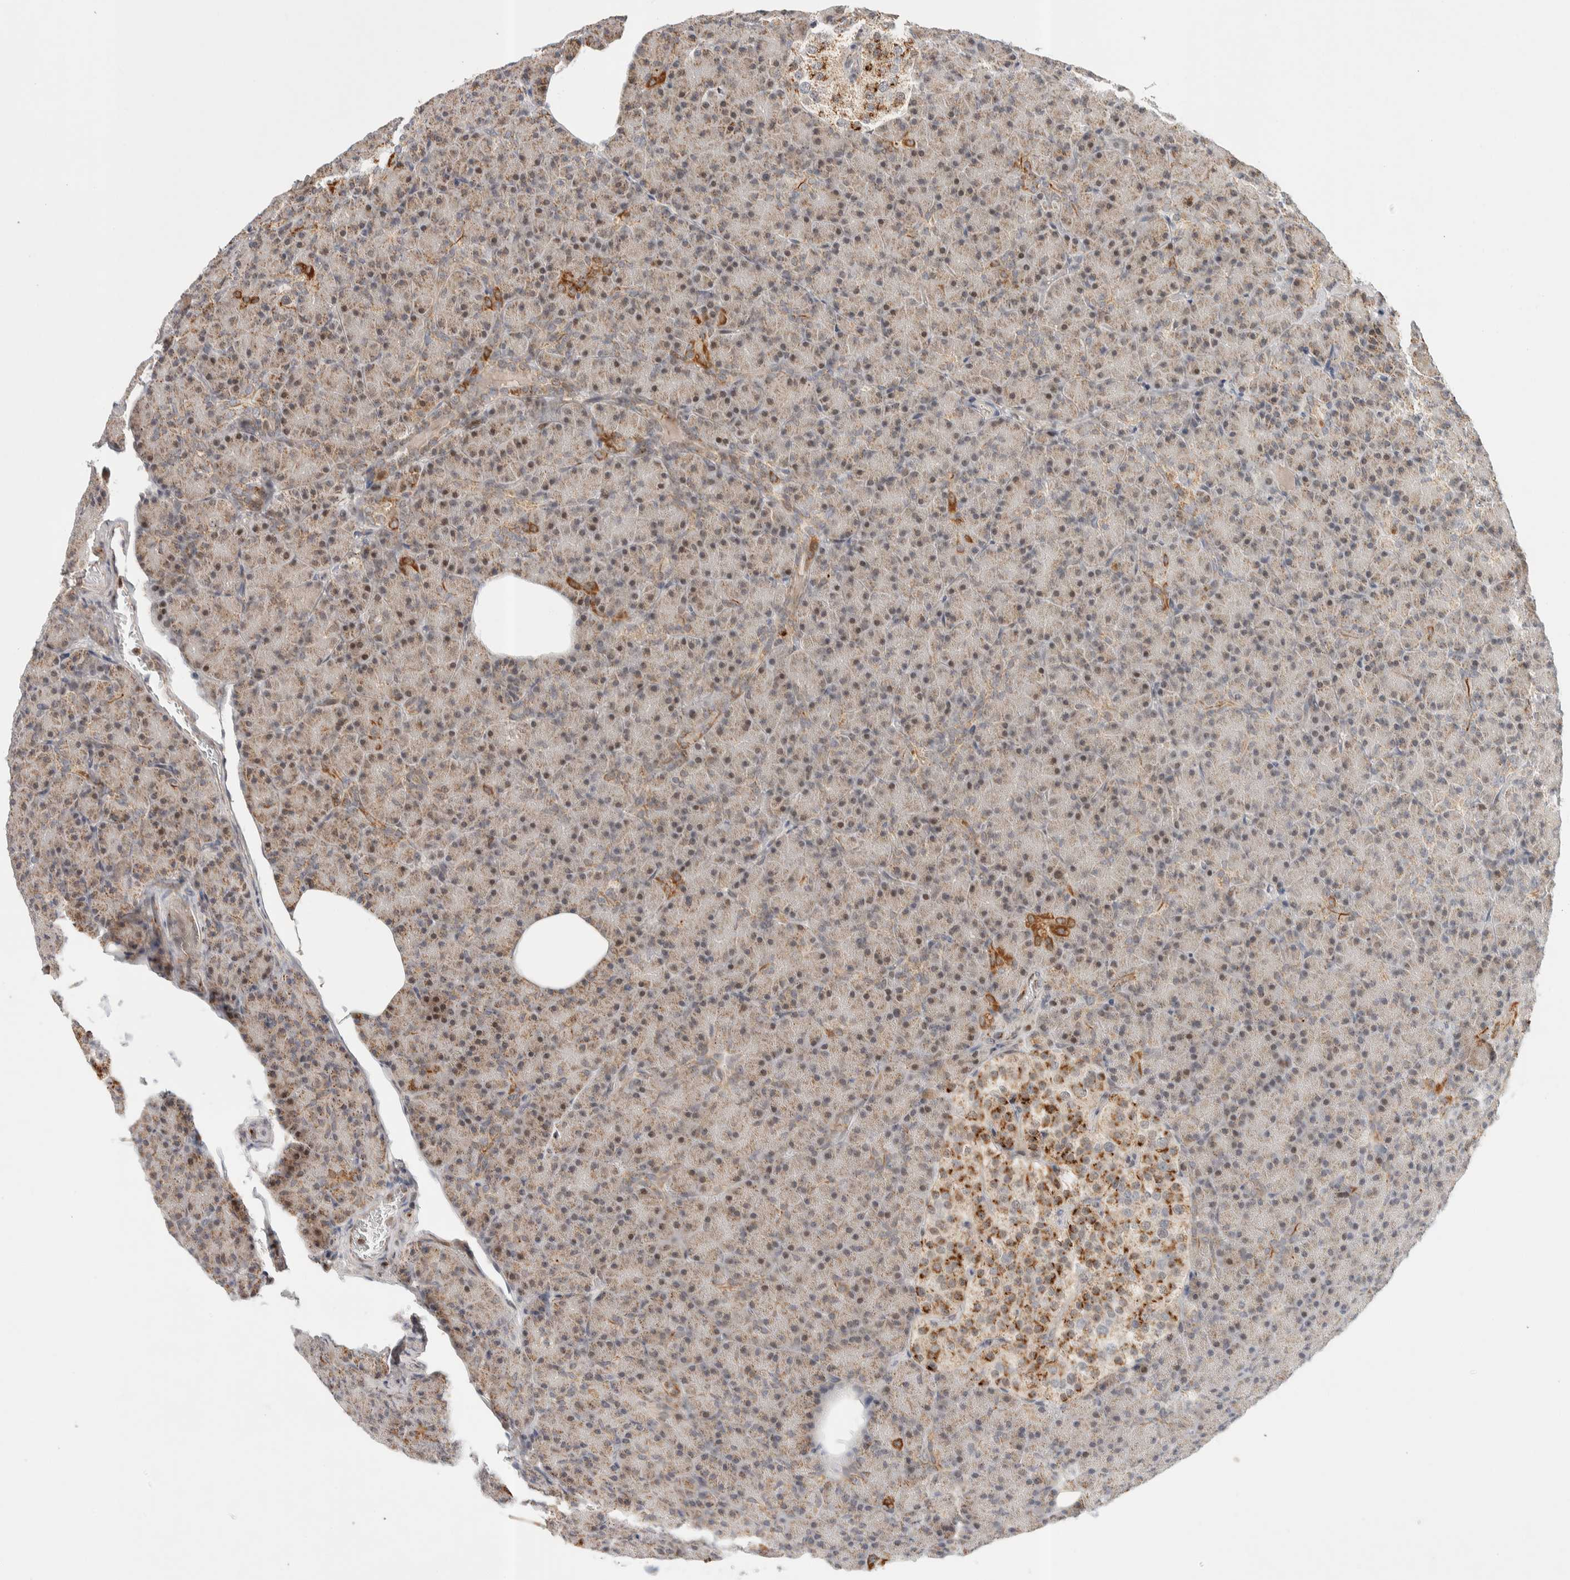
{"staining": {"intensity": "moderate", "quantity": "<25%", "location": "cytoplasmic/membranous,nuclear"}, "tissue": "pancreas", "cell_type": "Exocrine glandular cells", "image_type": "normal", "snomed": [{"axis": "morphology", "description": "Normal tissue, NOS"}, {"axis": "topography", "description": "Pancreas"}], "caption": "IHC photomicrograph of benign pancreas: human pancreas stained using immunohistochemistry exhibits low levels of moderate protein expression localized specifically in the cytoplasmic/membranous,nuclear of exocrine glandular cells, appearing as a cytoplasmic/membranous,nuclear brown color.", "gene": "TSPAN32", "patient": {"sex": "female", "age": 43}}